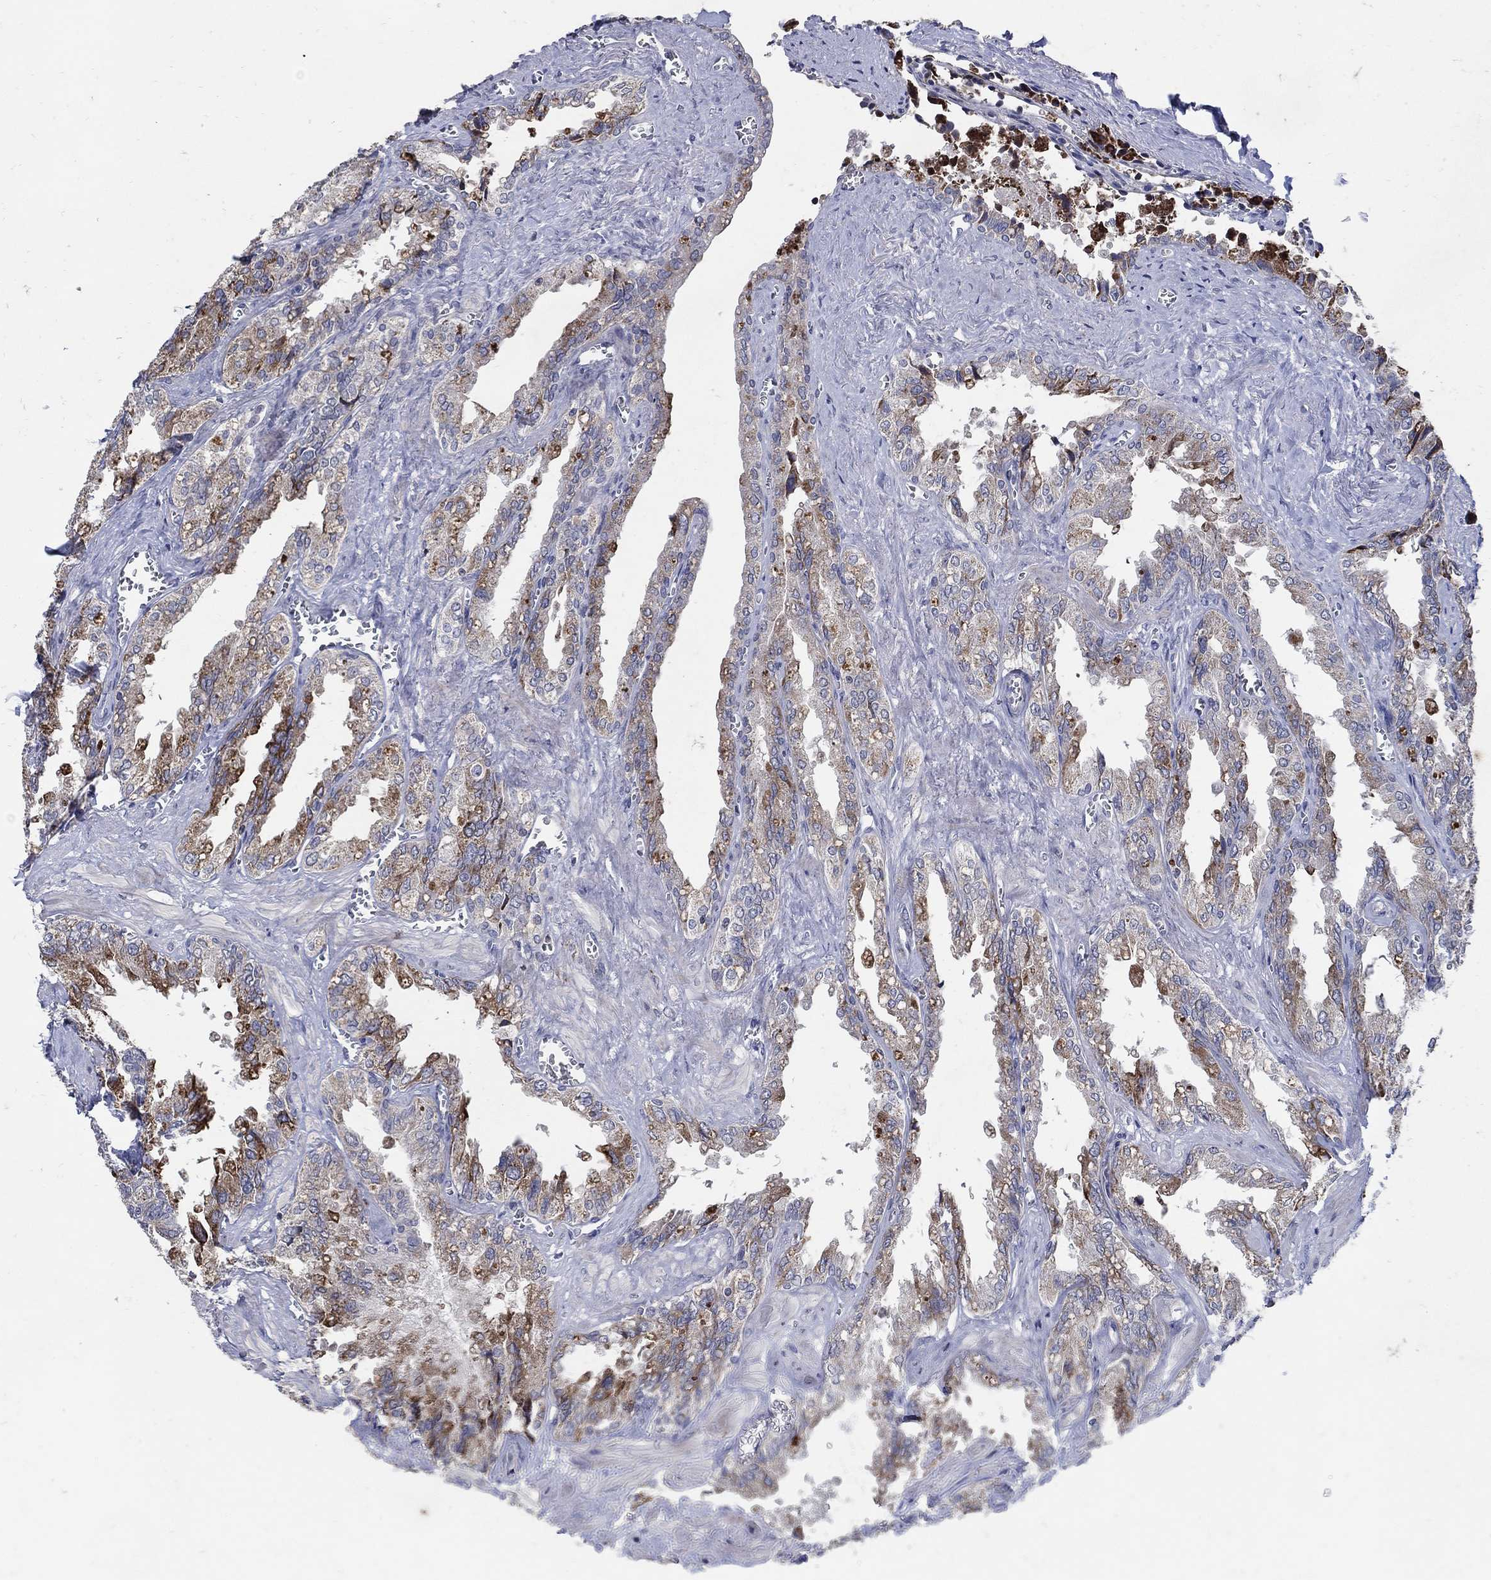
{"staining": {"intensity": "strong", "quantity": "<25%", "location": "cytoplasmic/membranous"}, "tissue": "seminal vesicle", "cell_type": "Glandular cells", "image_type": "normal", "snomed": [{"axis": "morphology", "description": "Normal tissue, NOS"}, {"axis": "topography", "description": "Seminal veicle"}], "caption": "Strong cytoplasmic/membranous expression is appreciated in about <25% of glandular cells in benign seminal vesicle. (DAB IHC with brightfield microscopy, high magnification).", "gene": "HMX2", "patient": {"sex": "male", "age": 67}}